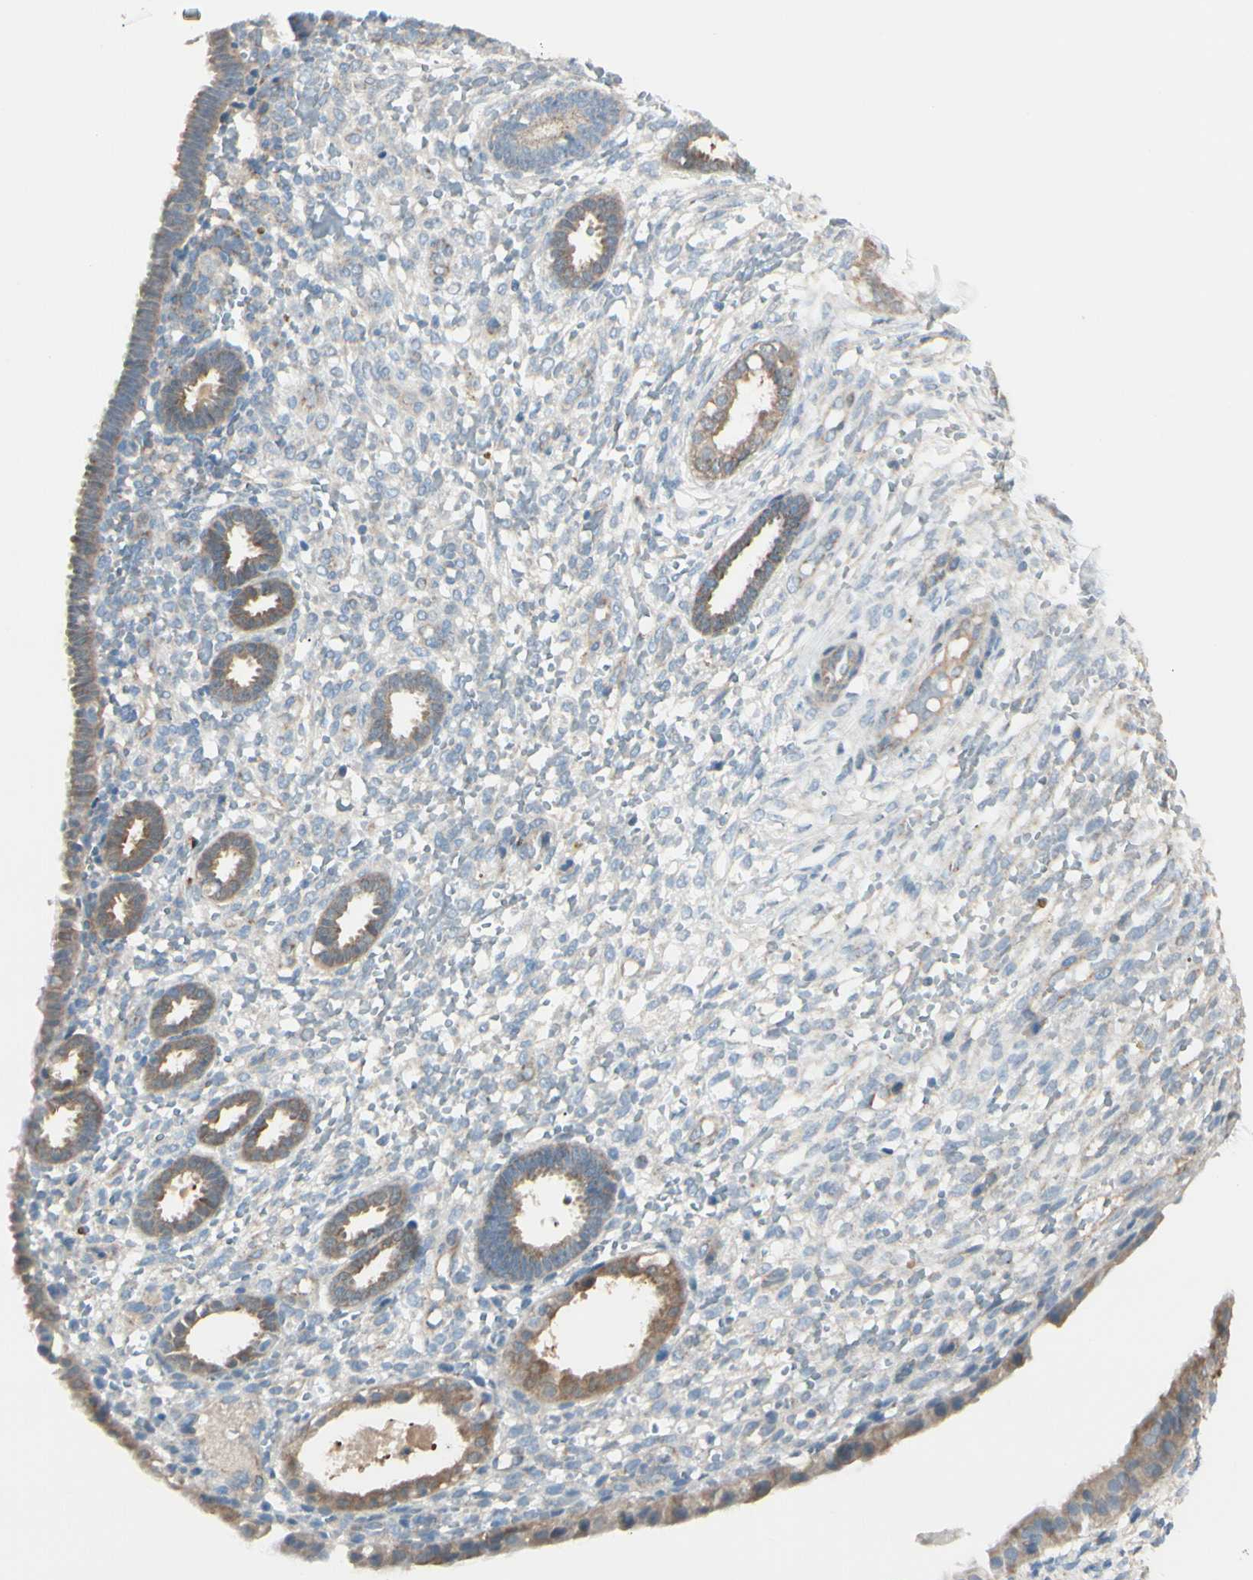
{"staining": {"intensity": "weak", "quantity": ">75%", "location": "cytoplasmic/membranous"}, "tissue": "endometrium", "cell_type": "Cells in endometrial stroma", "image_type": "normal", "snomed": [{"axis": "morphology", "description": "Normal tissue, NOS"}, {"axis": "topography", "description": "Endometrium"}], "caption": "Protein staining displays weak cytoplasmic/membranous staining in about >75% of cells in endometrial stroma in unremarkable endometrium.", "gene": "EPHA3", "patient": {"sex": "female", "age": 61}}